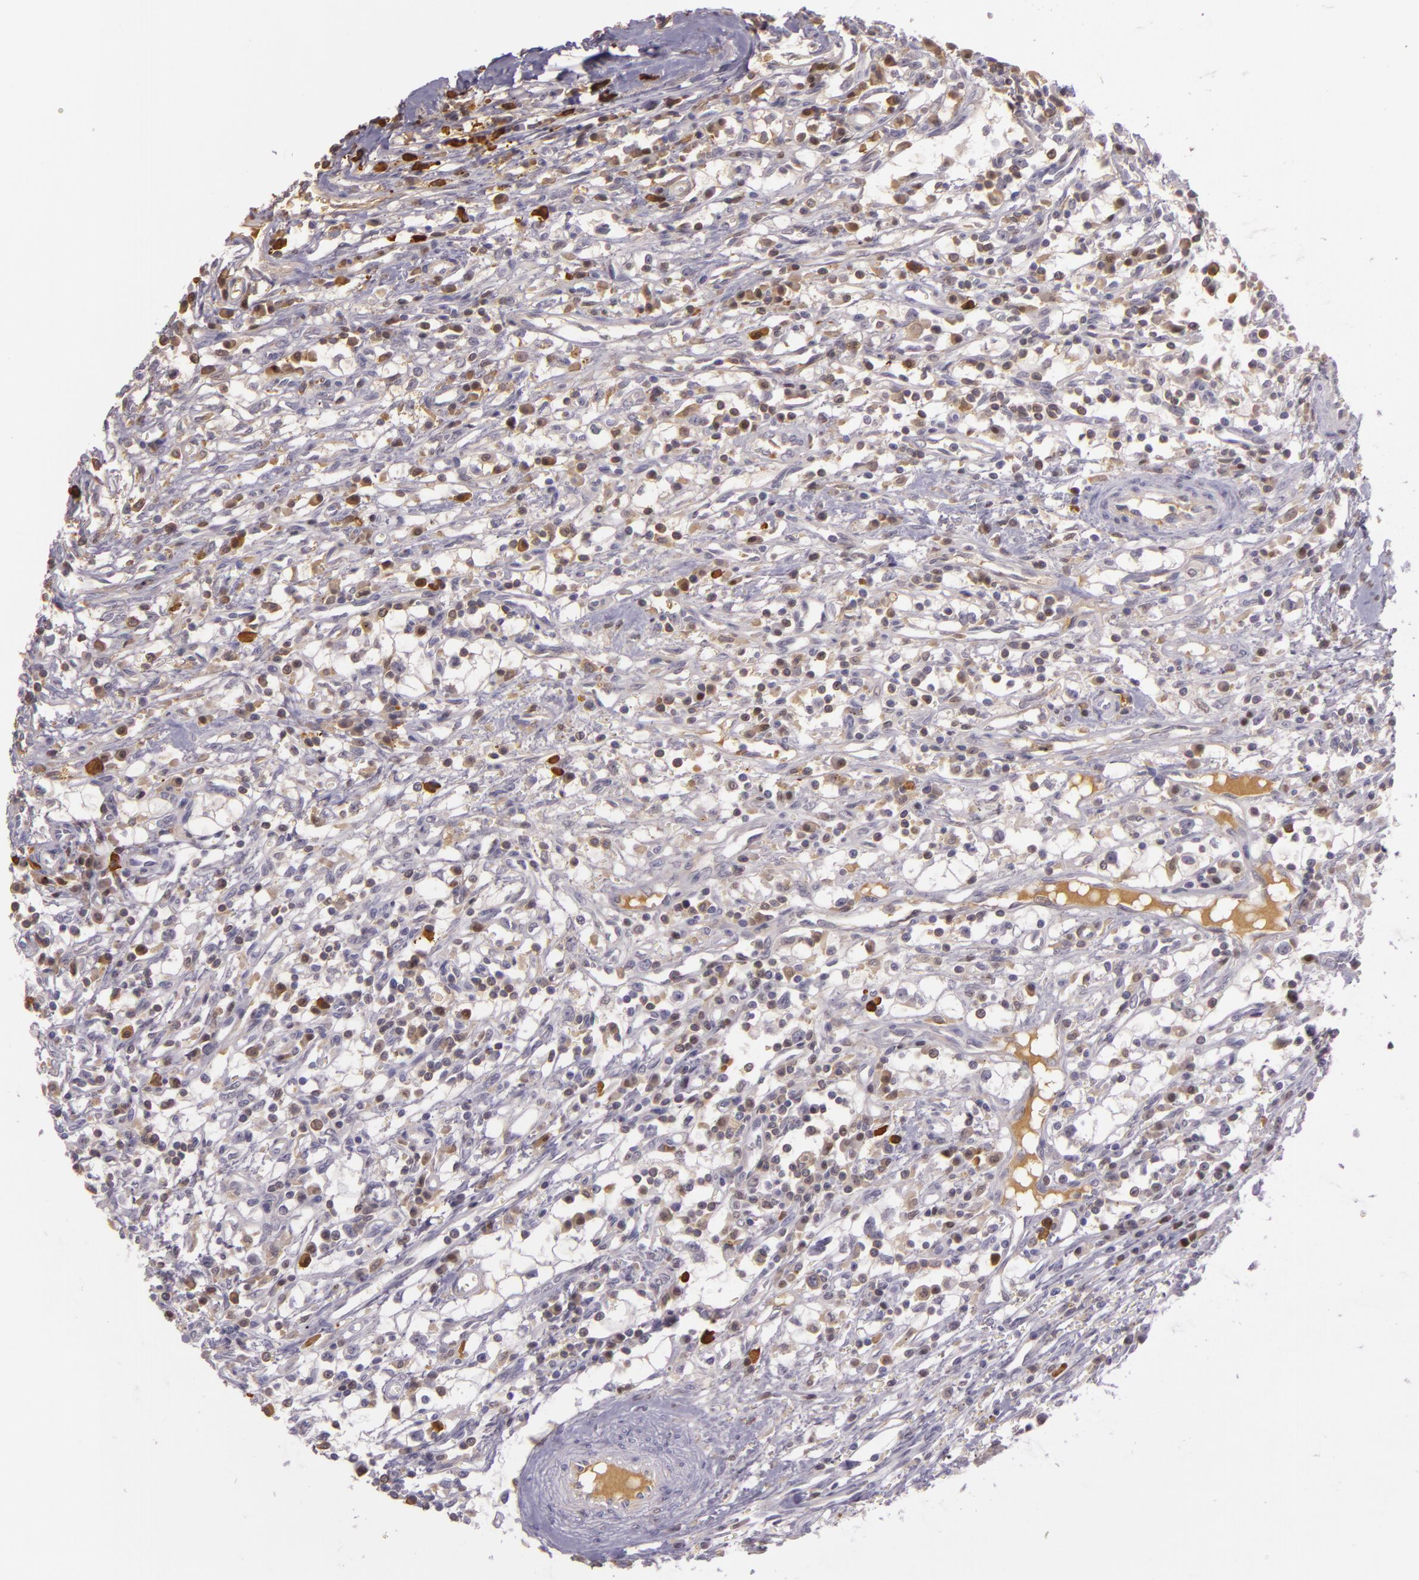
{"staining": {"intensity": "weak", "quantity": "<25%", "location": "nuclear"}, "tissue": "renal cancer", "cell_type": "Tumor cells", "image_type": "cancer", "snomed": [{"axis": "morphology", "description": "Adenocarcinoma, NOS"}, {"axis": "topography", "description": "Kidney"}], "caption": "DAB (3,3'-diaminobenzidine) immunohistochemical staining of human adenocarcinoma (renal) exhibits no significant staining in tumor cells.", "gene": "CHEK2", "patient": {"sex": "male", "age": 82}}